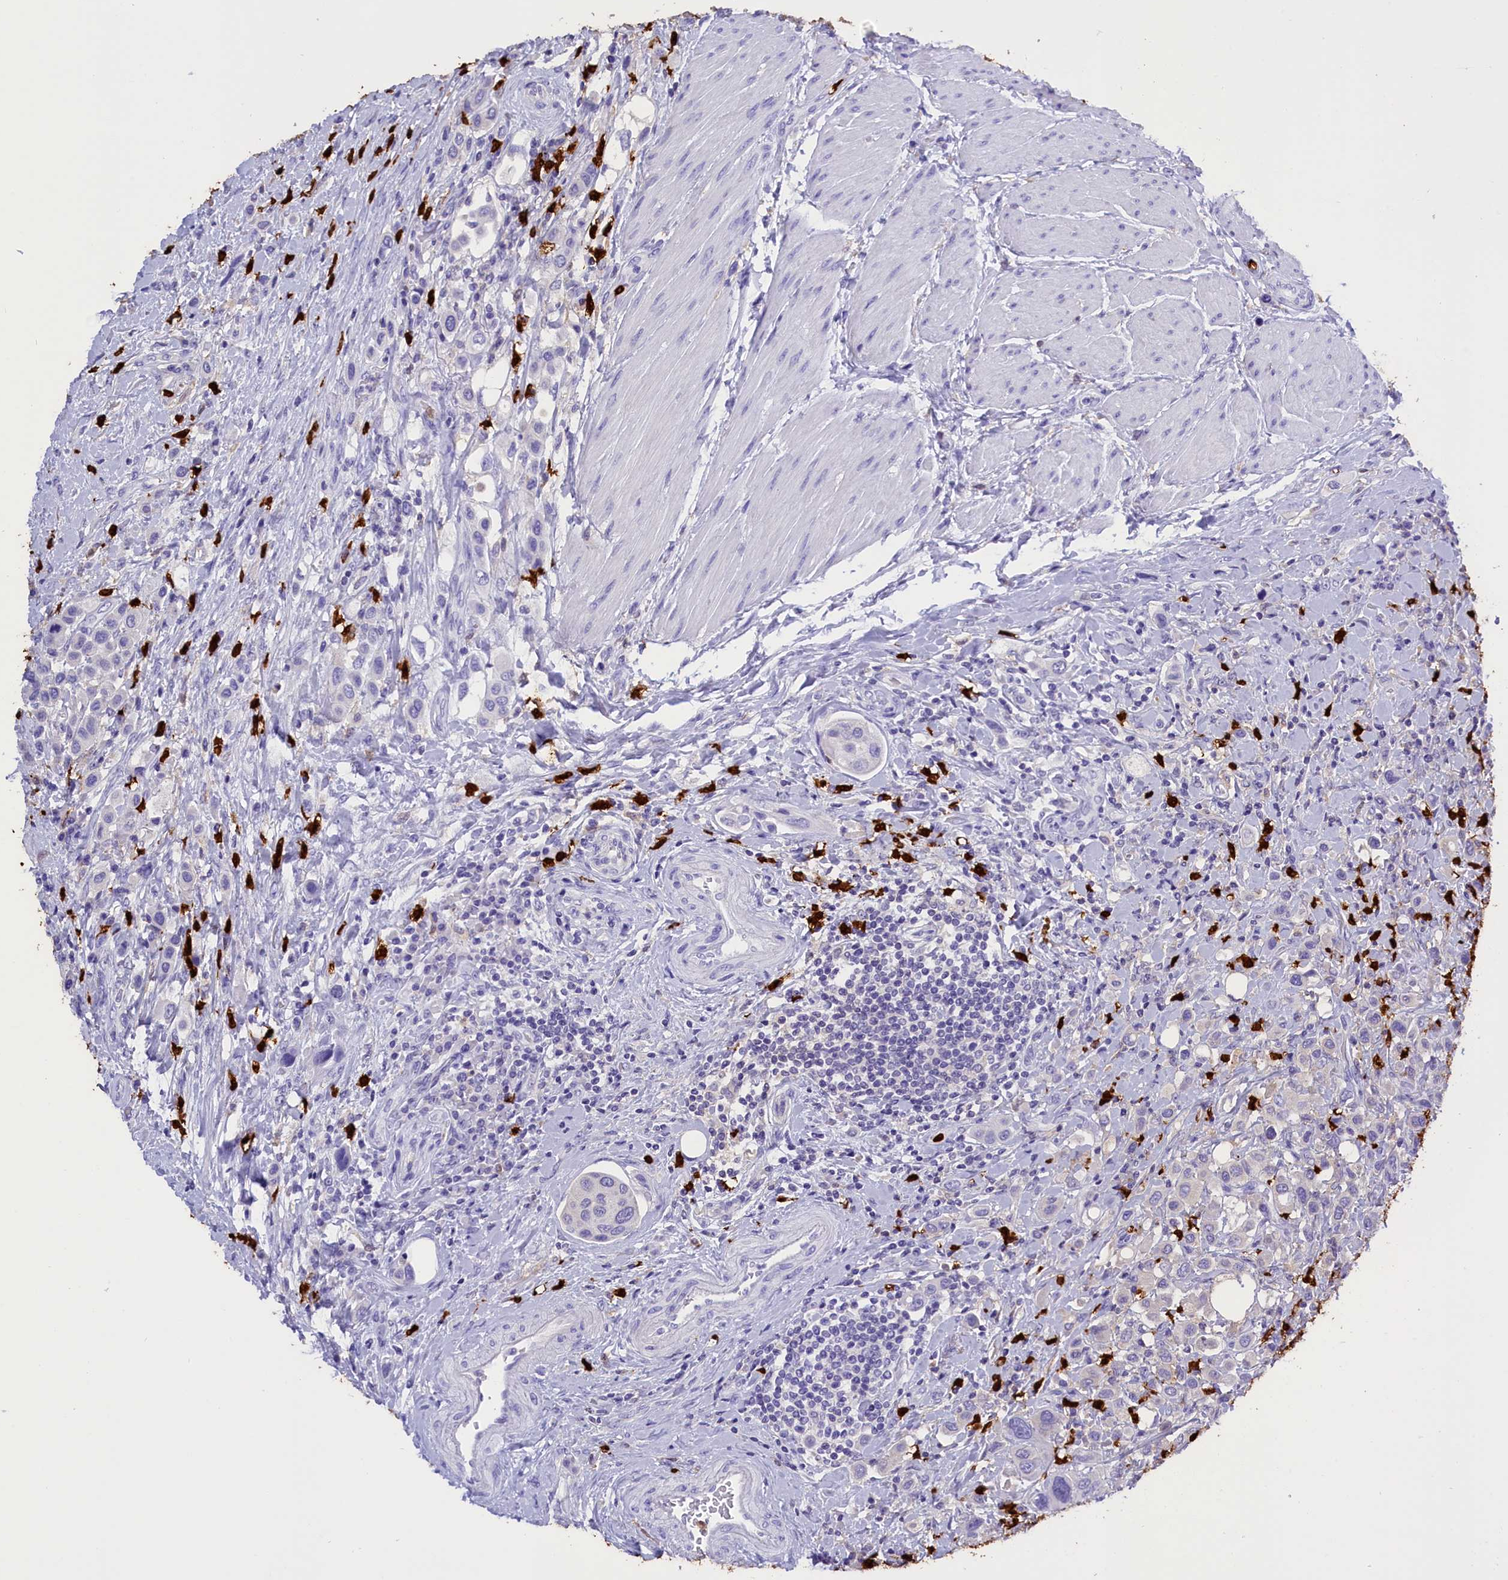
{"staining": {"intensity": "negative", "quantity": "none", "location": "none"}, "tissue": "urothelial cancer", "cell_type": "Tumor cells", "image_type": "cancer", "snomed": [{"axis": "morphology", "description": "Urothelial carcinoma, High grade"}, {"axis": "topography", "description": "Urinary bladder"}], "caption": "Micrograph shows no significant protein staining in tumor cells of urothelial cancer.", "gene": "CLC", "patient": {"sex": "male", "age": 50}}